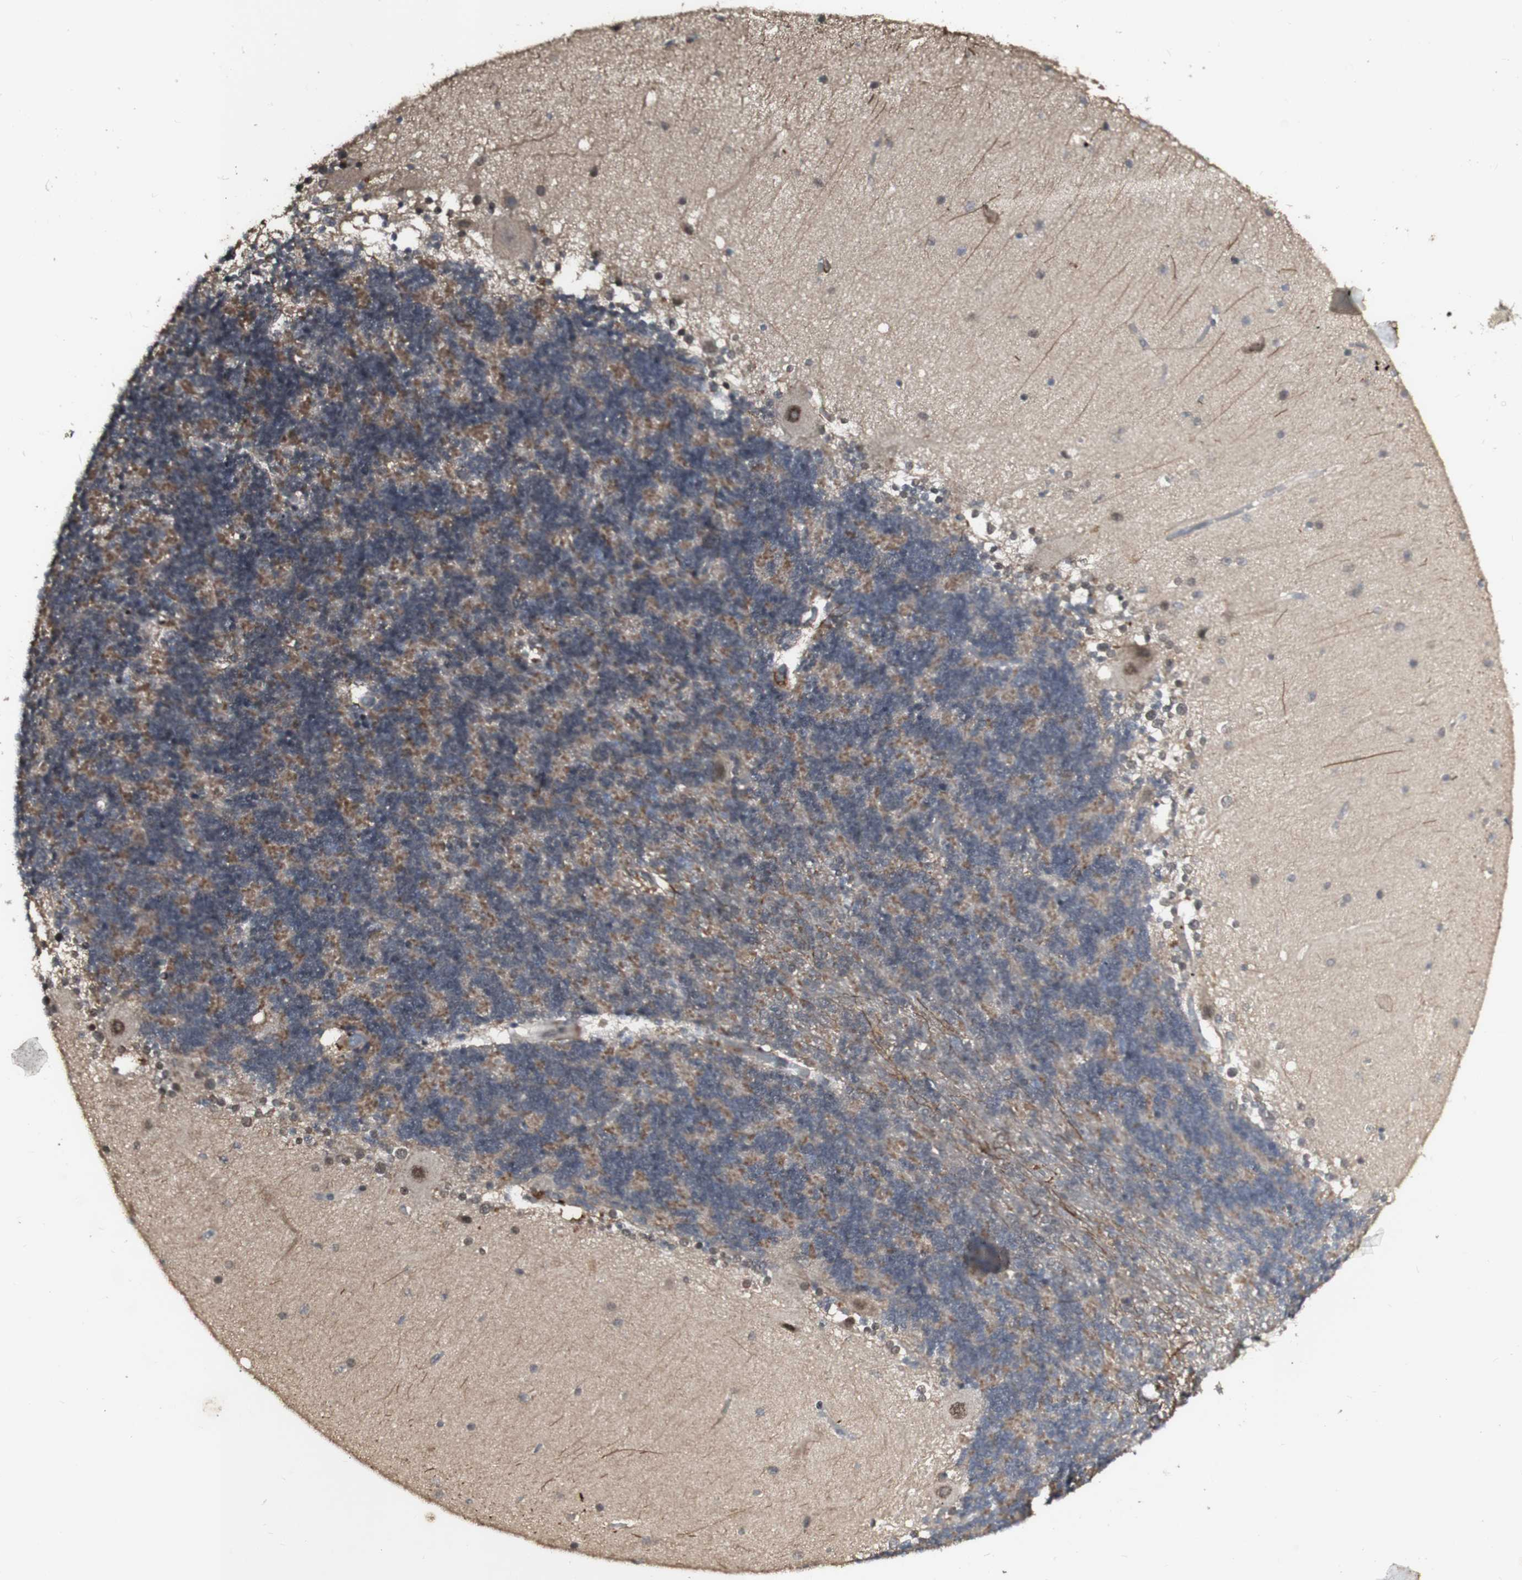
{"staining": {"intensity": "moderate", "quantity": ">75%", "location": "cytoplasmic/membranous"}, "tissue": "cerebellum", "cell_type": "Cells in granular layer", "image_type": "normal", "snomed": [{"axis": "morphology", "description": "Normal tissue, NOS"}, {"axis": "topography", "description": "Cerebellum"}], "caption": "Immunohistochemical staining of normal cerebellum reveals medium levels of moderate cytoplasmic/membranous expression in about >75% of cells in granular layer.", "gene": "ALOX12", "patient": {"sex": "female", "age": 54}}